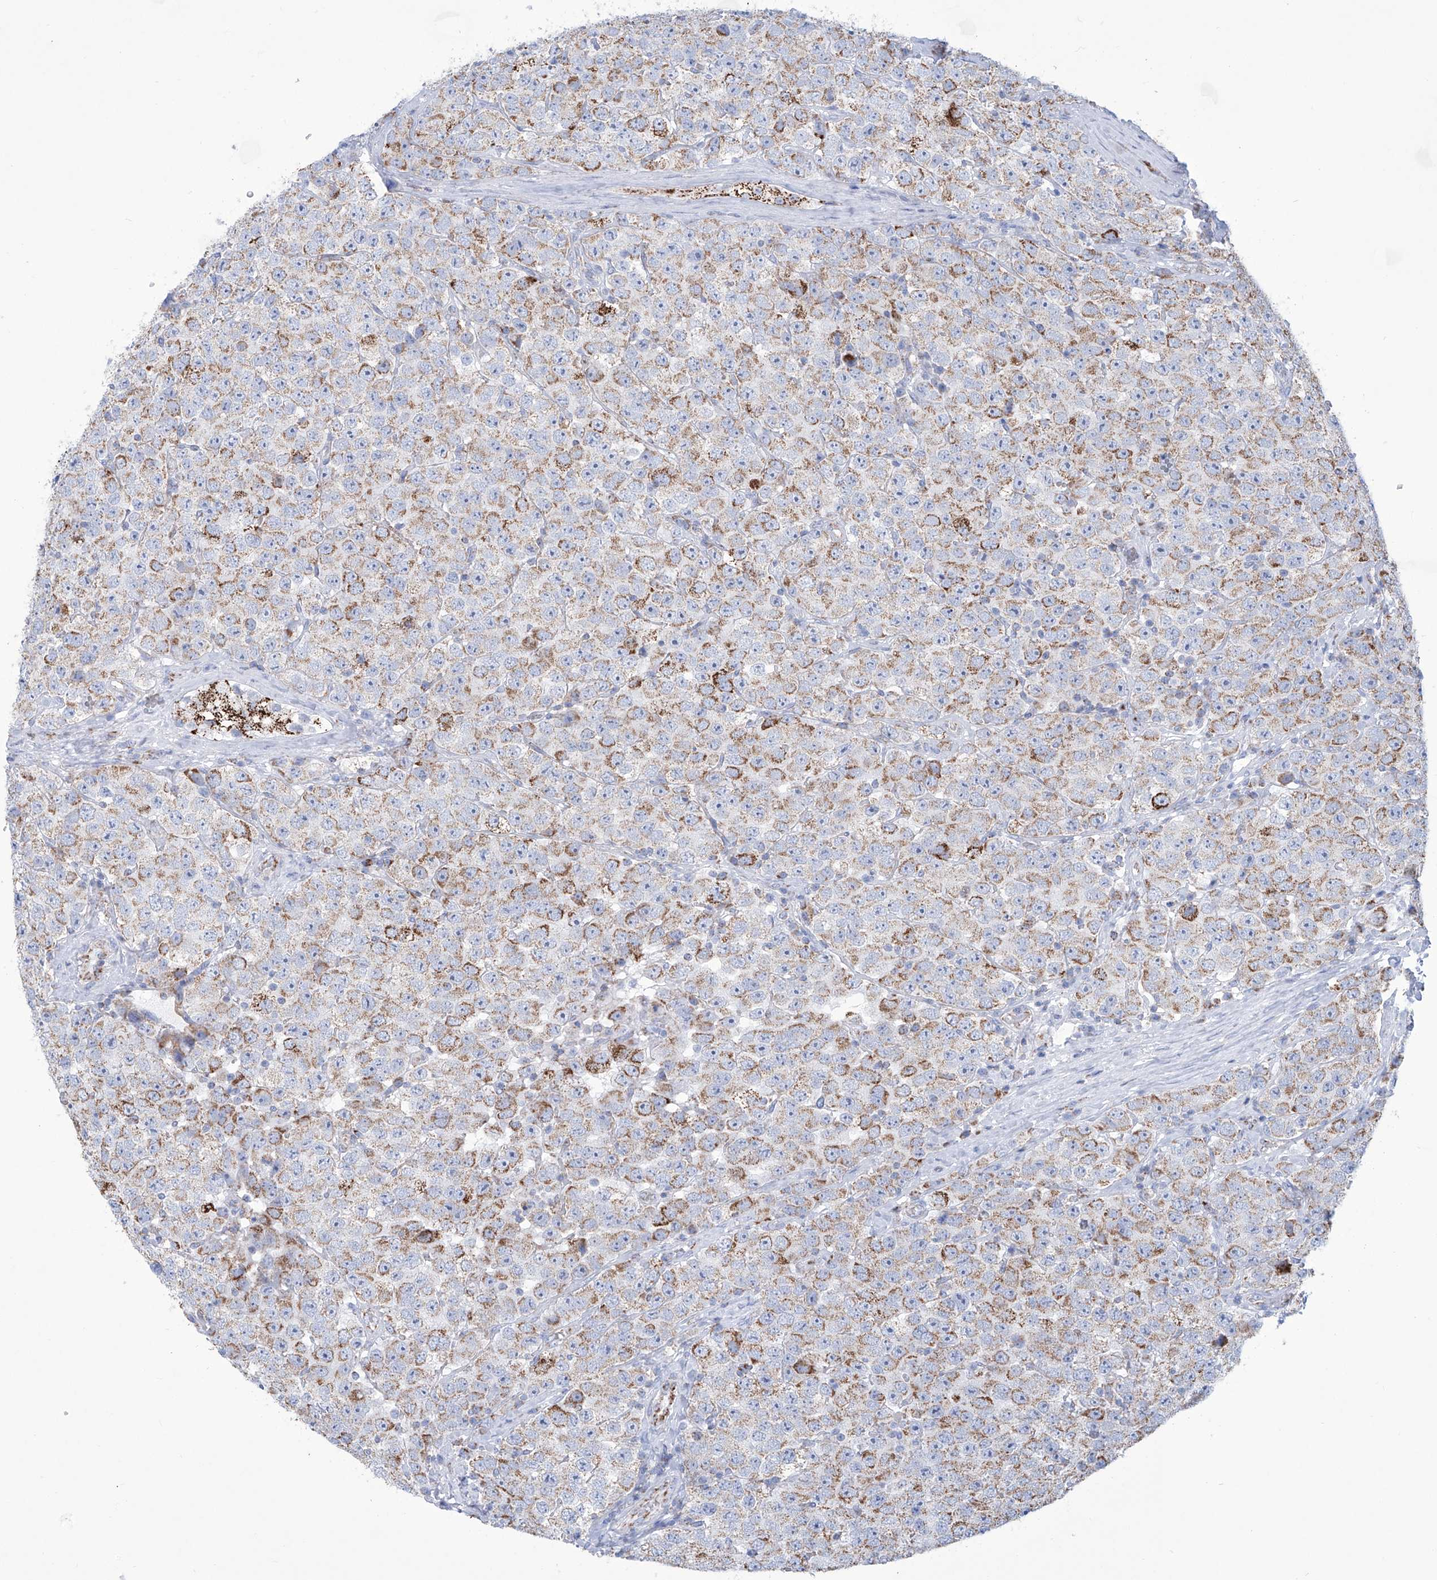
{"staining": {"intensity": "moderate", "quantity": ">75%", "location": "cytoplasmic/membranous"}, "tissue": "testis cancer", "cell_type": "Tumor cells", "image_type": "cancer", "snomed": [{"axis": "morphology", "description": "Seminoma, NOS"}, {"axis": "topography", "description": "Testis"}], "caption": "Immunohistochemistry (DAB (3,3'-diaminobenzidine)) staining of testis cancer demonstrates moderate cytoplasmic/membranous protein positivity in about >75% of tumor cells.", "gene": "ALDH6A1", "patient": {"sex": "male", "age": 28}}